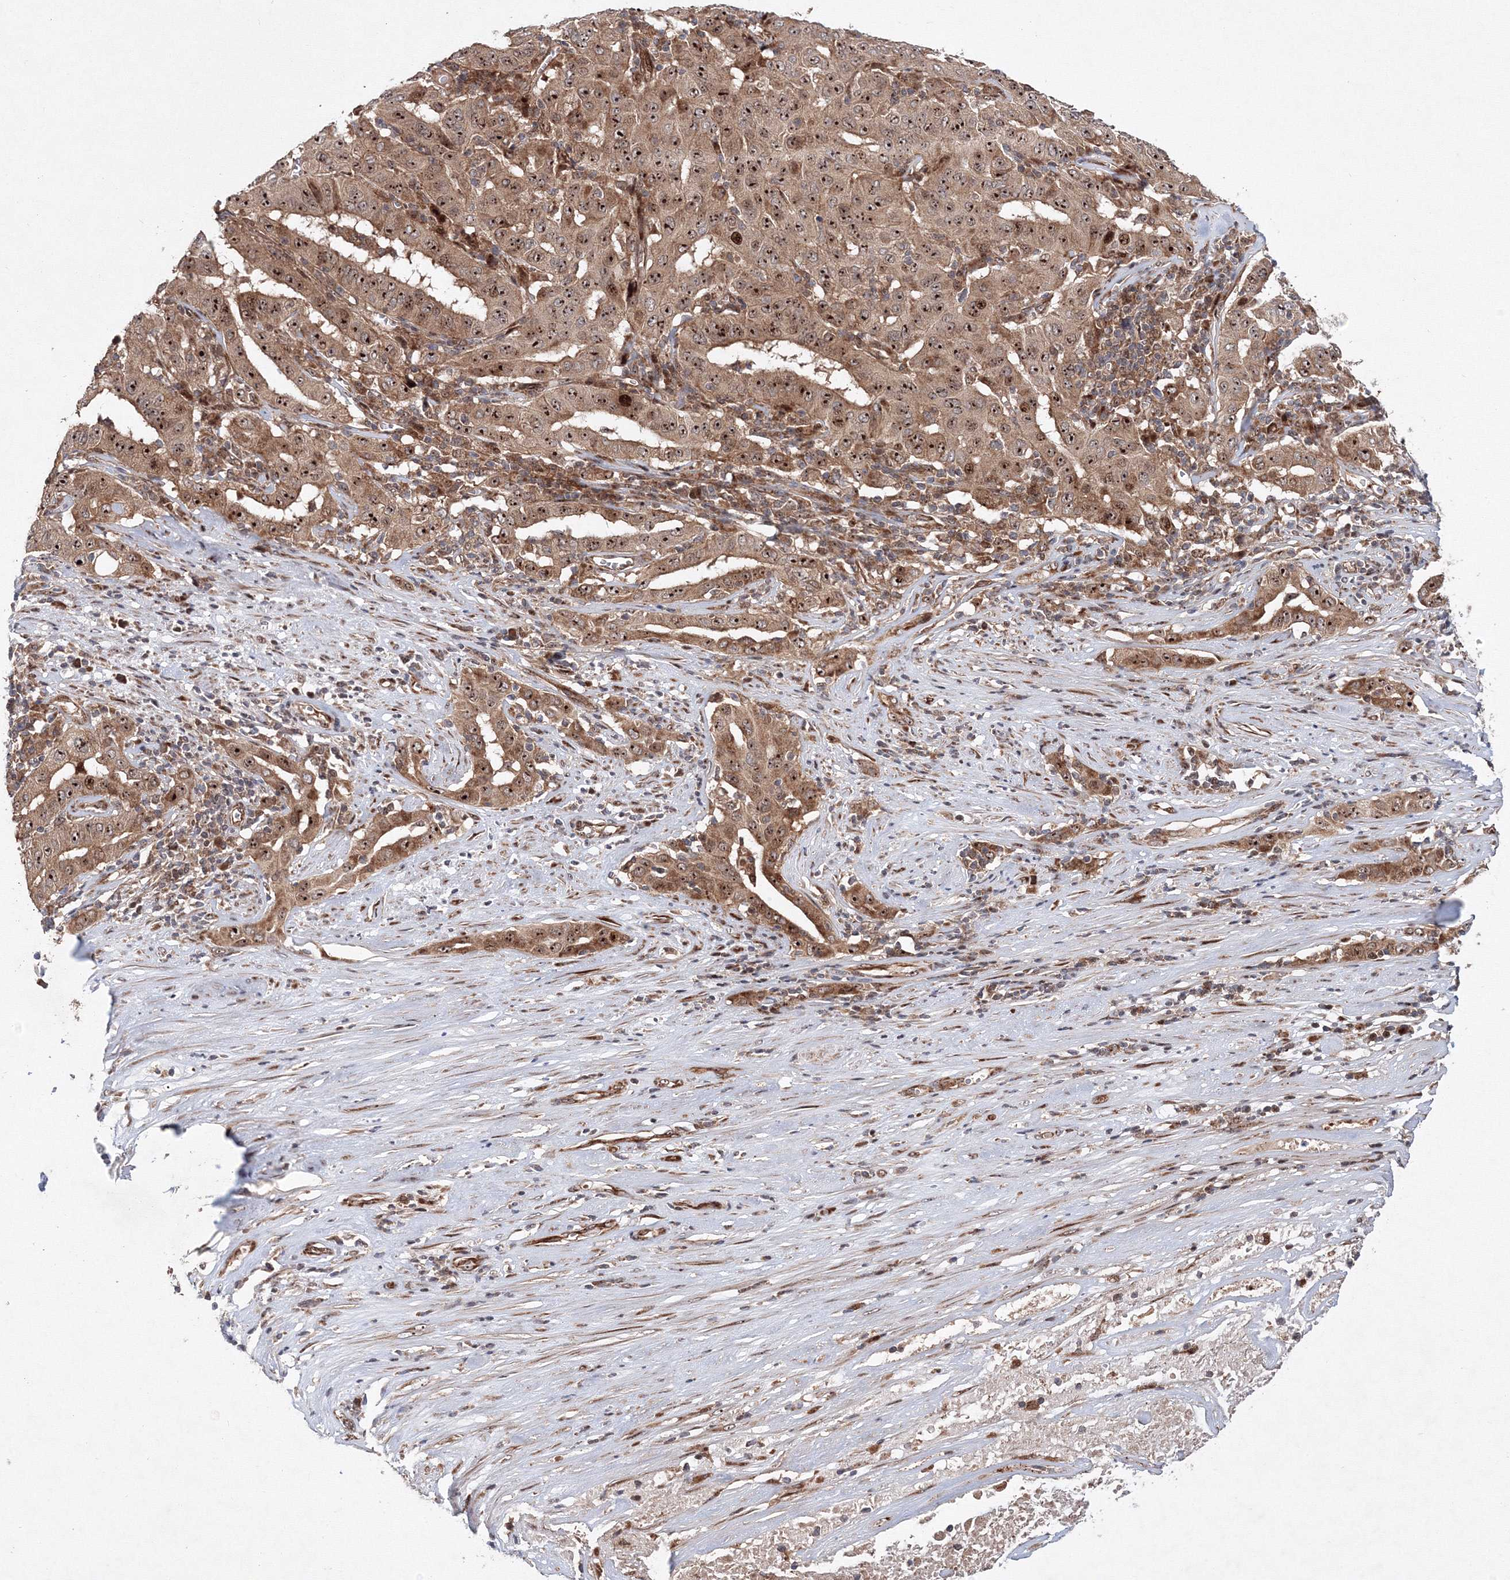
{"staining": {"intensity": "strong", "quantity": ">75%", "location": "cytoplasmic/membranous,nuclear"}, "tissue": "pancreatic cancer", "cell_type": "Tumor cells", "image_type": "cancer", "snomed": [{"axis": "morphology", "description": "Adenocarcinoma, NOS"}, {"axis": "topography", "description": "Pancreas"}], "caption": "Strong cytoplasmic/membranous and nuclear positivity for a protein is seen in approximately >75% of tumor cells of pancreatic adenocarcinoma using immunohistochemistry (IHC).", "gene": "ANKAR", "patient": {"sex": "male", "age": 63}}